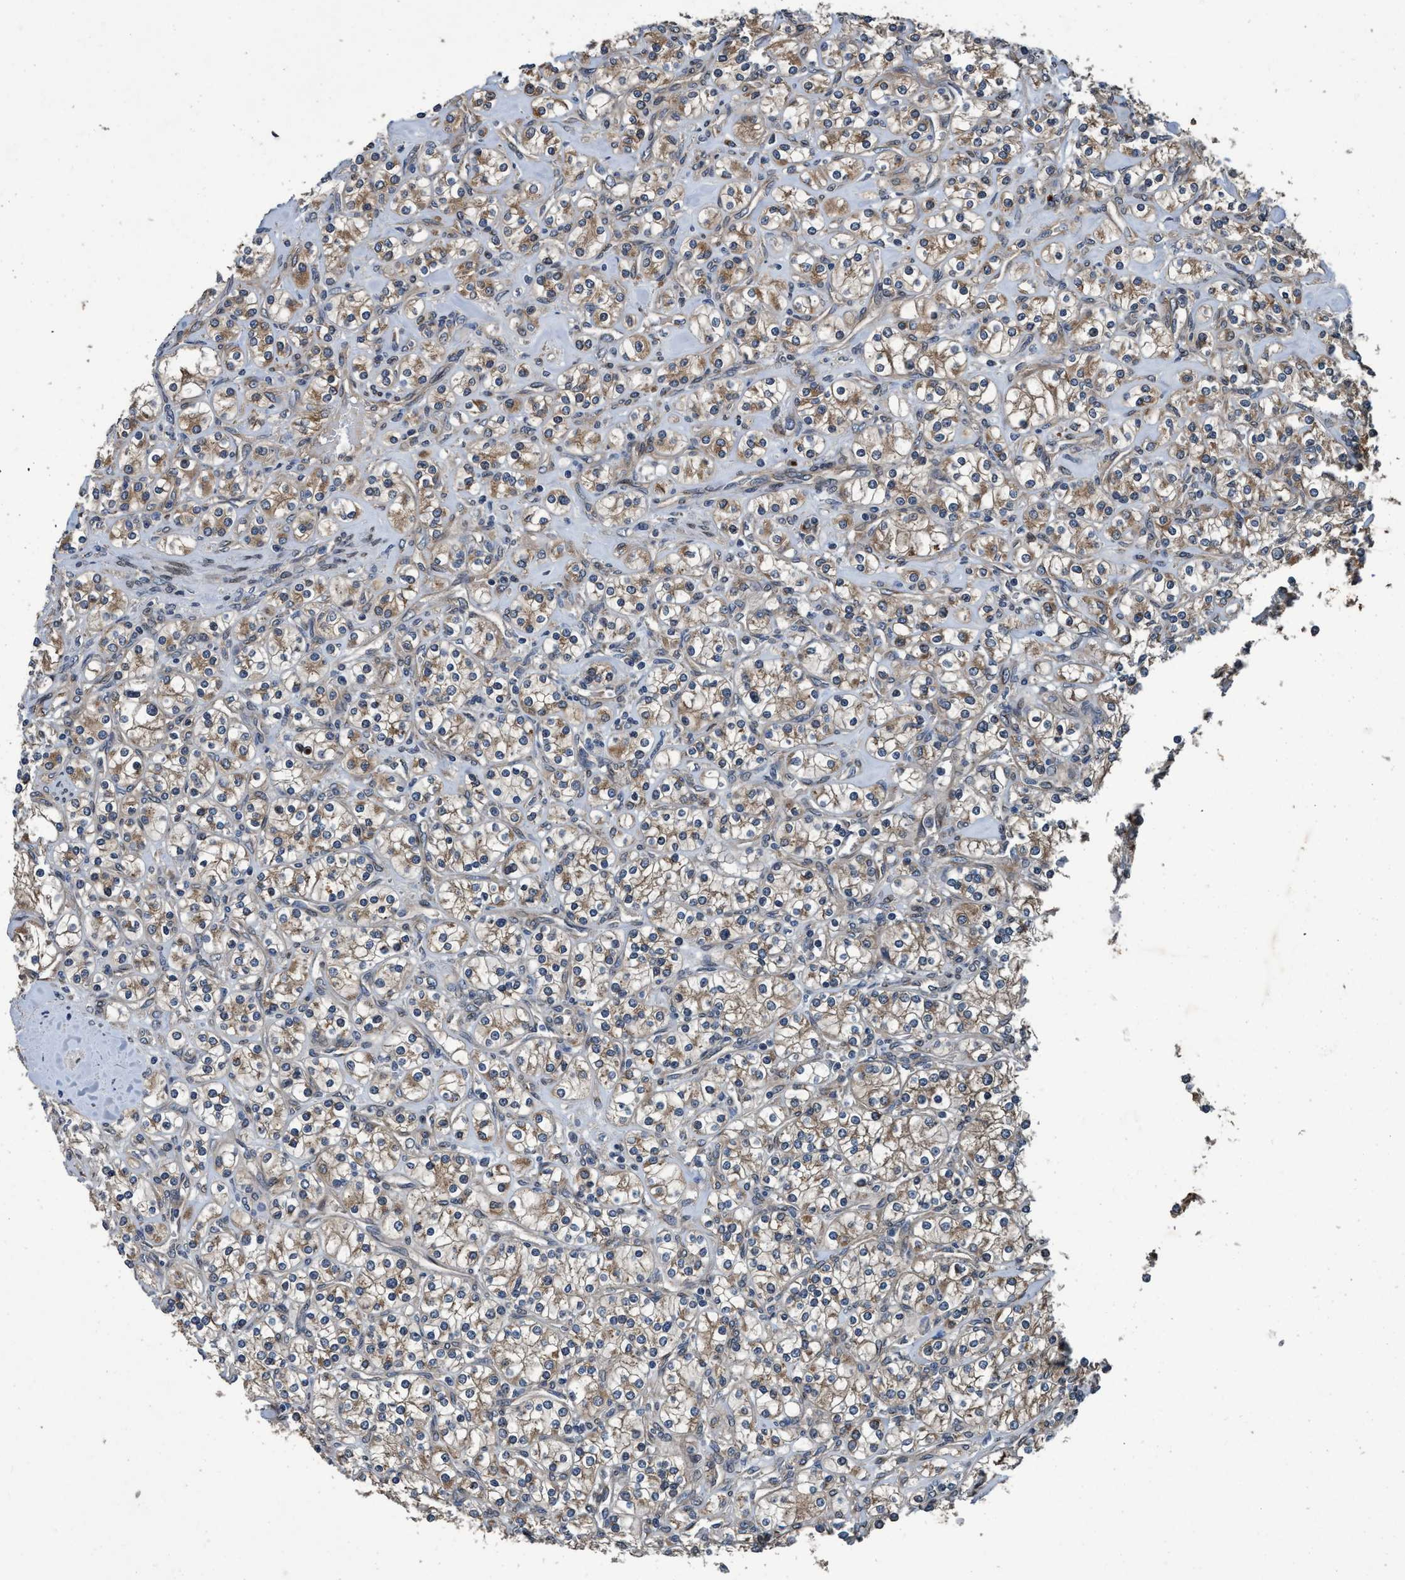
{"staining": {"intensity": "moderate", "quantity": ">75%", "location": "cytoplasmic/membranous"}, "tissue": "renal cancer", "cell_type": "Tumor cells", "image_type": "cancer", "snomed": [{"axis": "morphology", "description": "Adenocarcinoma, NOS"}, {"axis": "topography", "description": "Kidney"}], "caption": "The histopathology image demonstrates immunohistochemical staining of renal cancer (adenocarcinoma). There is moderate cytoplasmic/membranous expression is seen in approximately >75% of tumor cells.", "gene": "MACC1", "patient": {"sex": "male", "age": 77}}